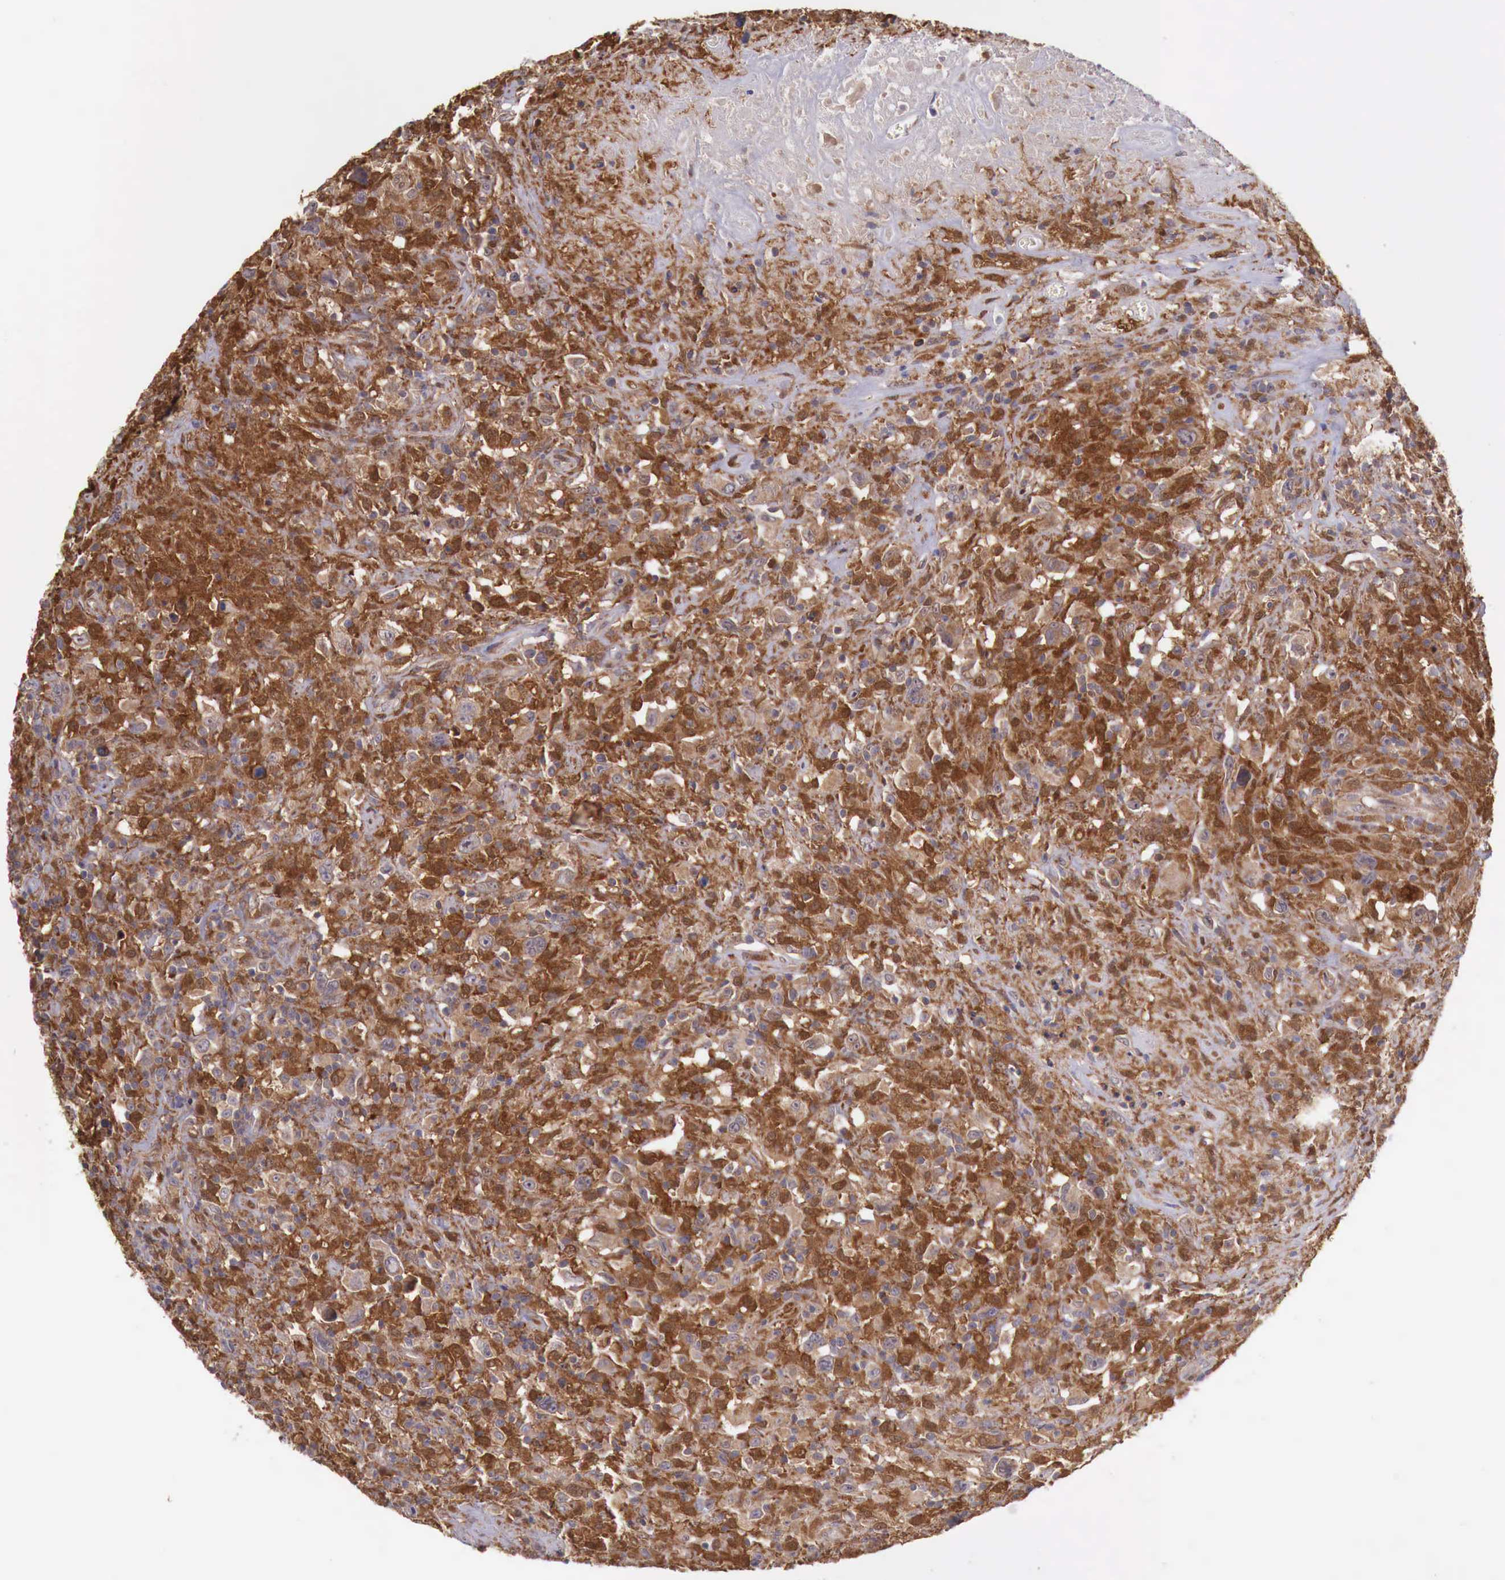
{"staining": {"intensity": "strong", "quantity": ">75%", "location": "cytoplasmic/membranous"}, "tissue": "lymphoma", "cell_type": "Tumor cells", "image_type": "cancer", "snomed": [{"axis": "morphology", "description": "Hodgkin's disease, NOS"}, {"axis": "topography", "description": "Lymph node"}], "caption": "High-power microscopy captured an IHC histopathology image of Hodgkin's disease, revealing strong cytoplasmic/membranous expression in about >75% of tumor cells.", "gene": "GAB2", "patient": {"sex": "male", "age": 46}}